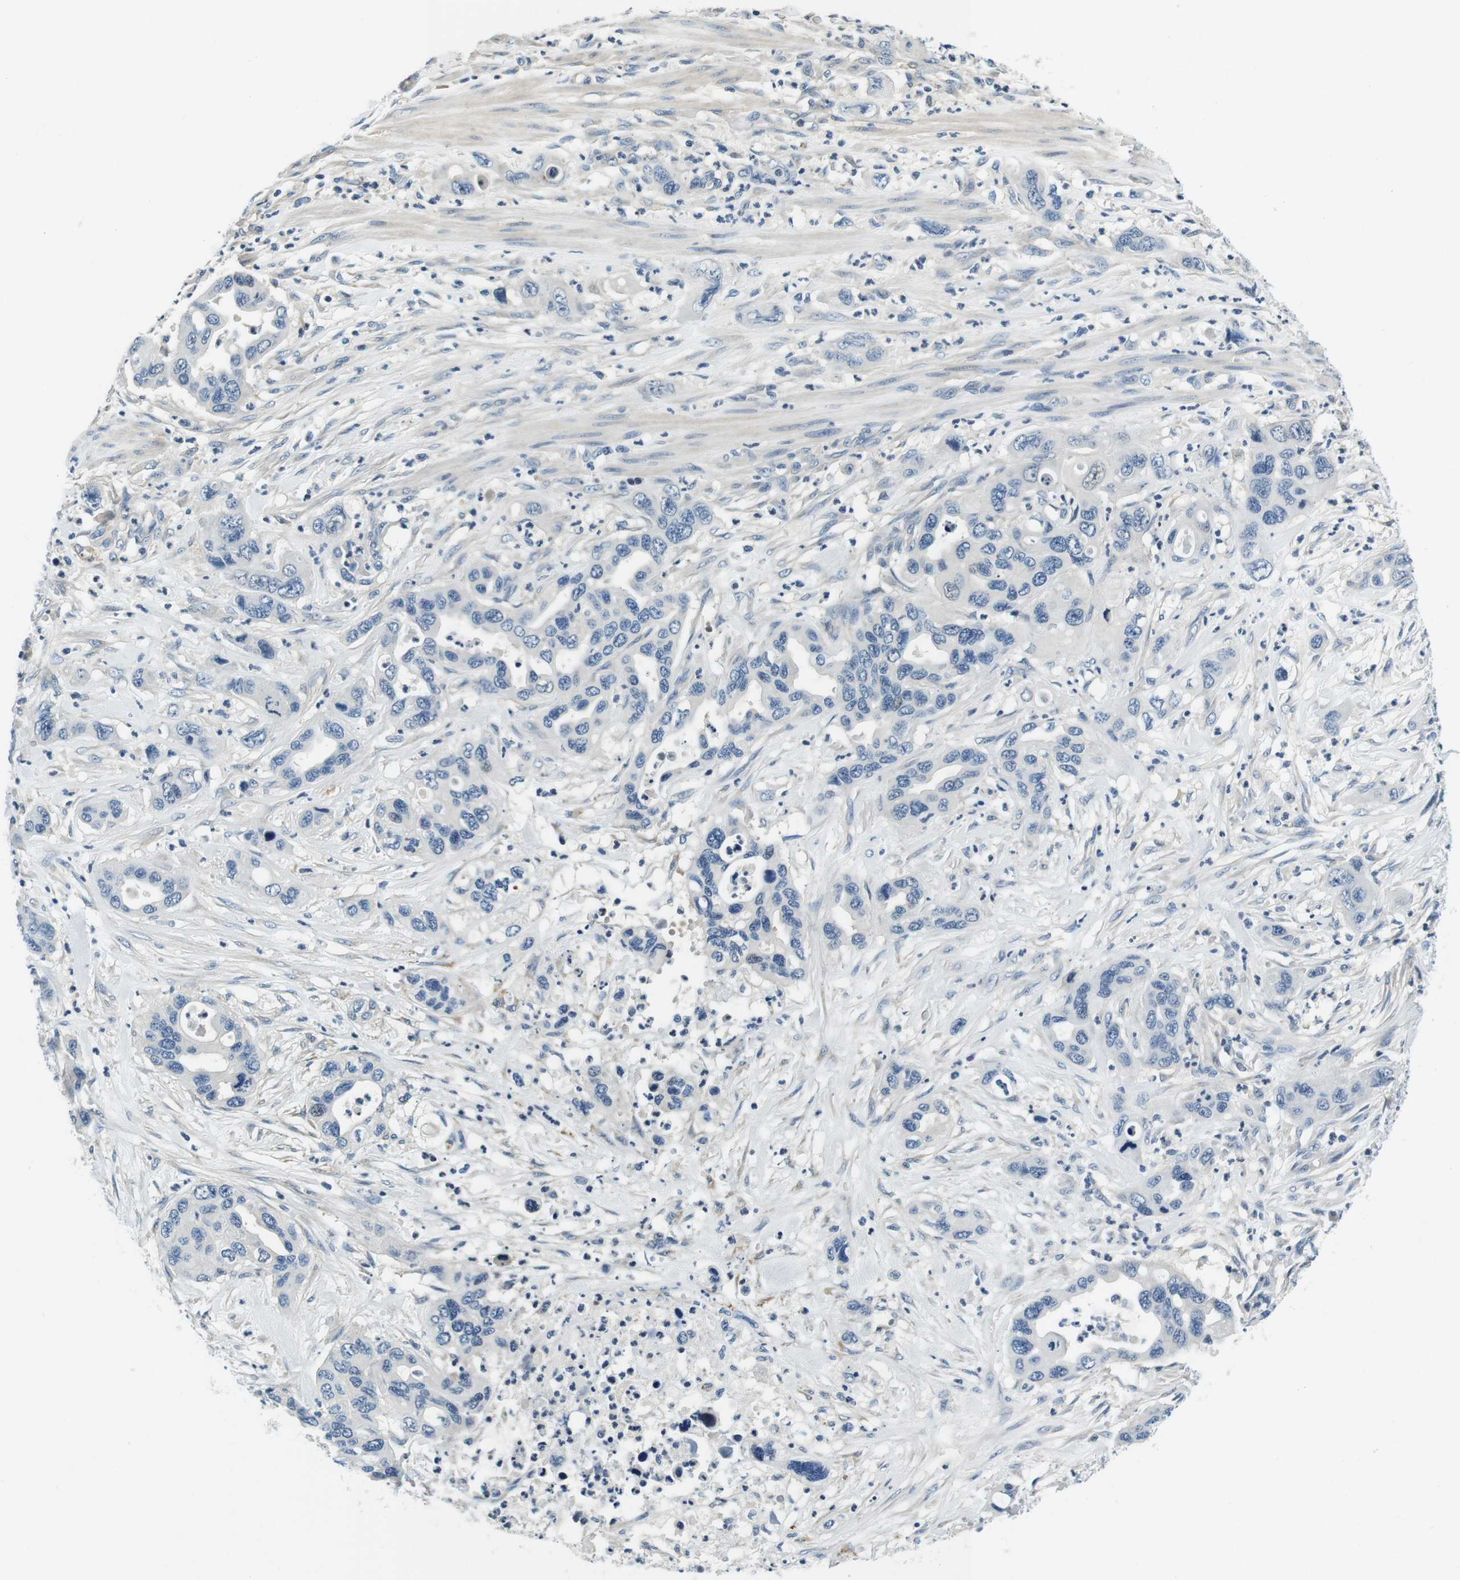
{"staining": {"intensity": "negative", "quantity": "none", "location": "none"}, "tissue": "pancreatic cancer", "cell_type": "Tumor cells", "image_type": "cancer", "snomed": [{"axis": "morphology", "description": "Adenocarcinoma, NOS"}, {"axis": "topography", "description": "Pancreas"}], "caption": "Protein analysis of pancreatic adenocarcinoma demonstrates no significant positivity in tumor cells.", "gene": "KCNJ5", "patient": {"sex": "female", "age": 71}}